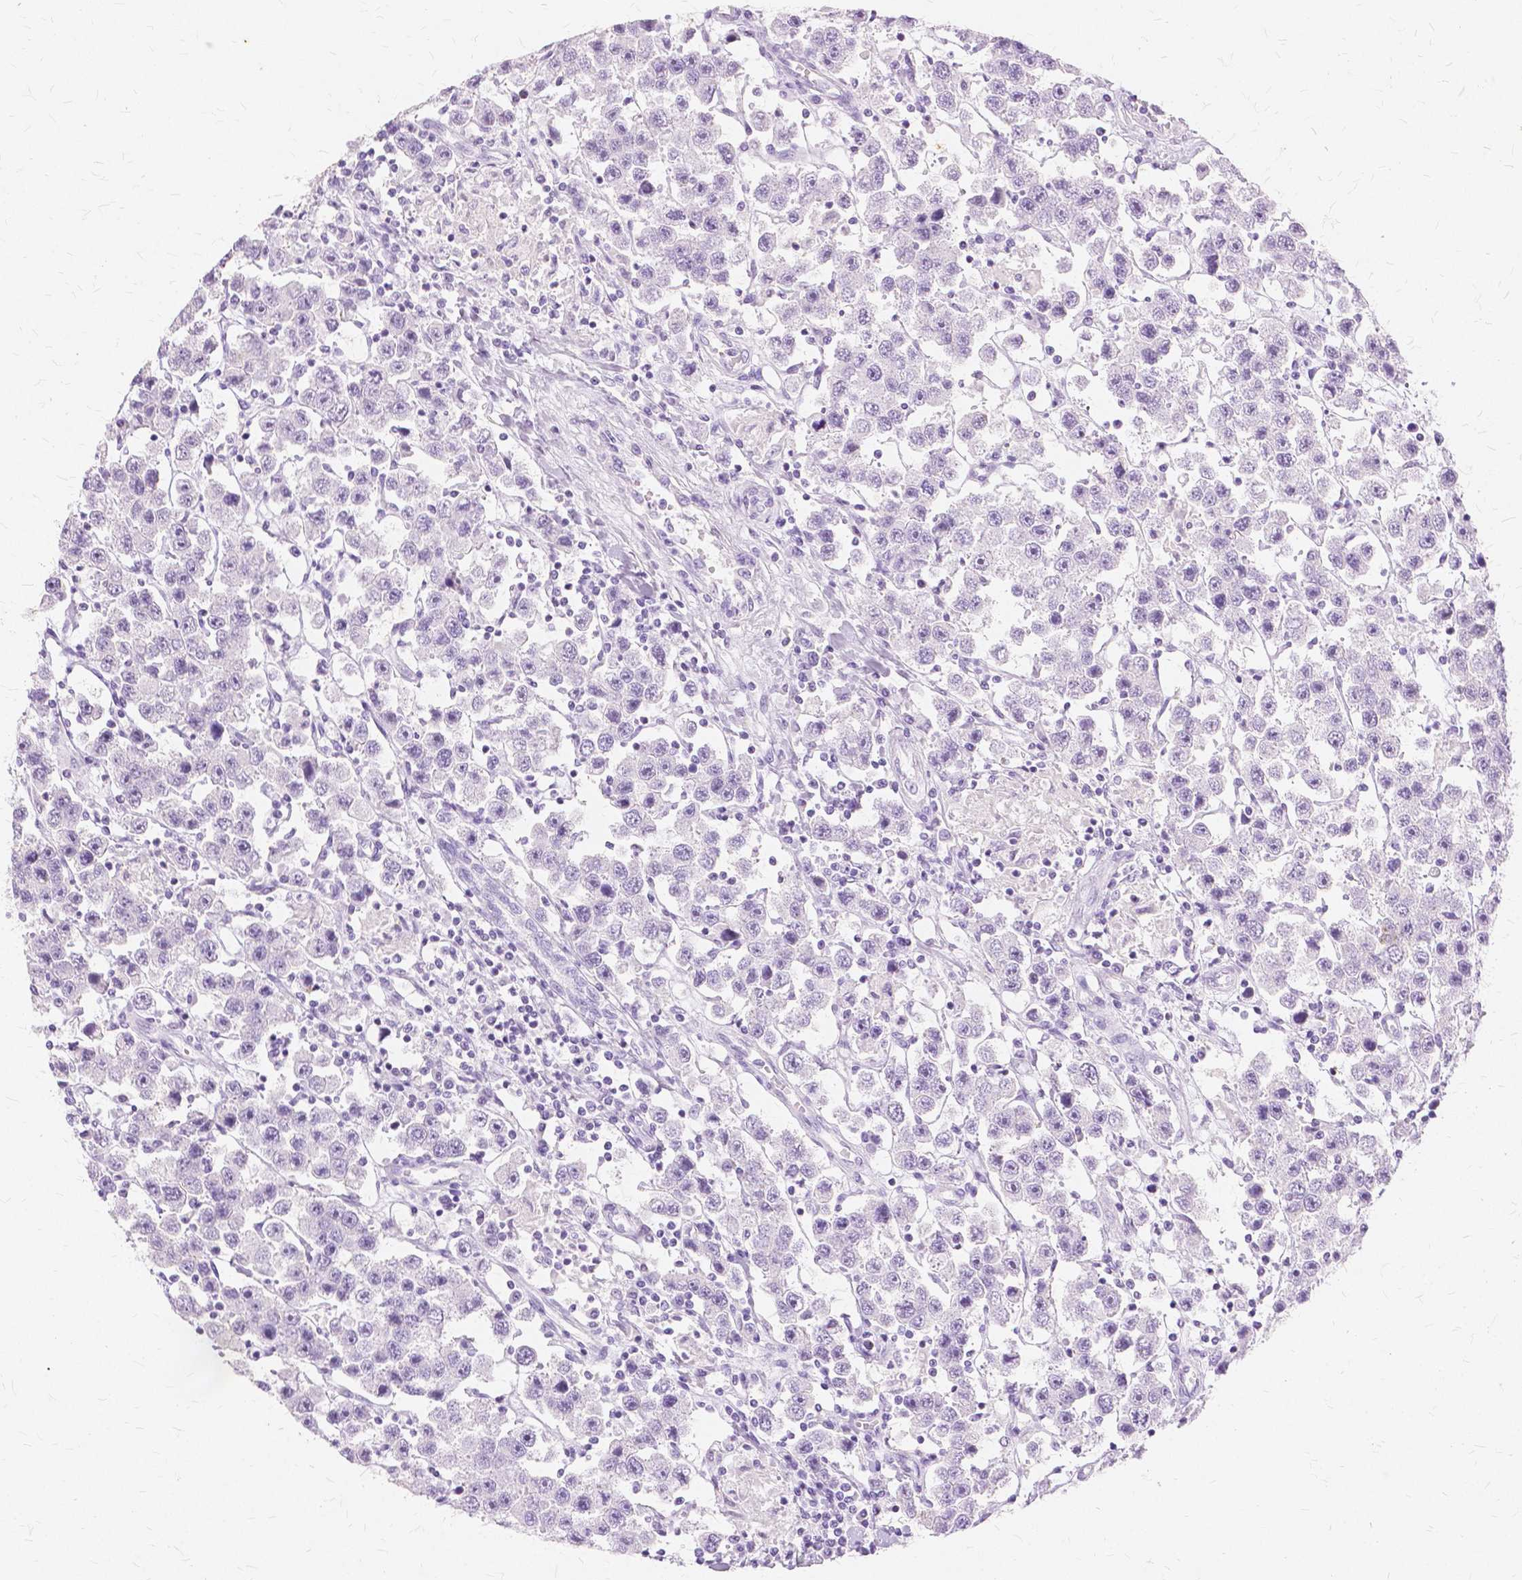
{"staining": {"intensity": "negative", "quantity": "none", "location": "none"}, "tissue": "testis cancer", "cell_type": "Tumor cells", "image_type": "cancer", "snomed": [{"axis": "morphology", "description": "Seminoma, NOS"}, {"axis": "topography", "description": "Testis"}], "caption": "DAB immunohistochemical staining of human testis cancer (seminoma) reveals no significant positivity in tumor cells.", "gene": "TGM1", "patient": {"sex": "male", "age": 45}}